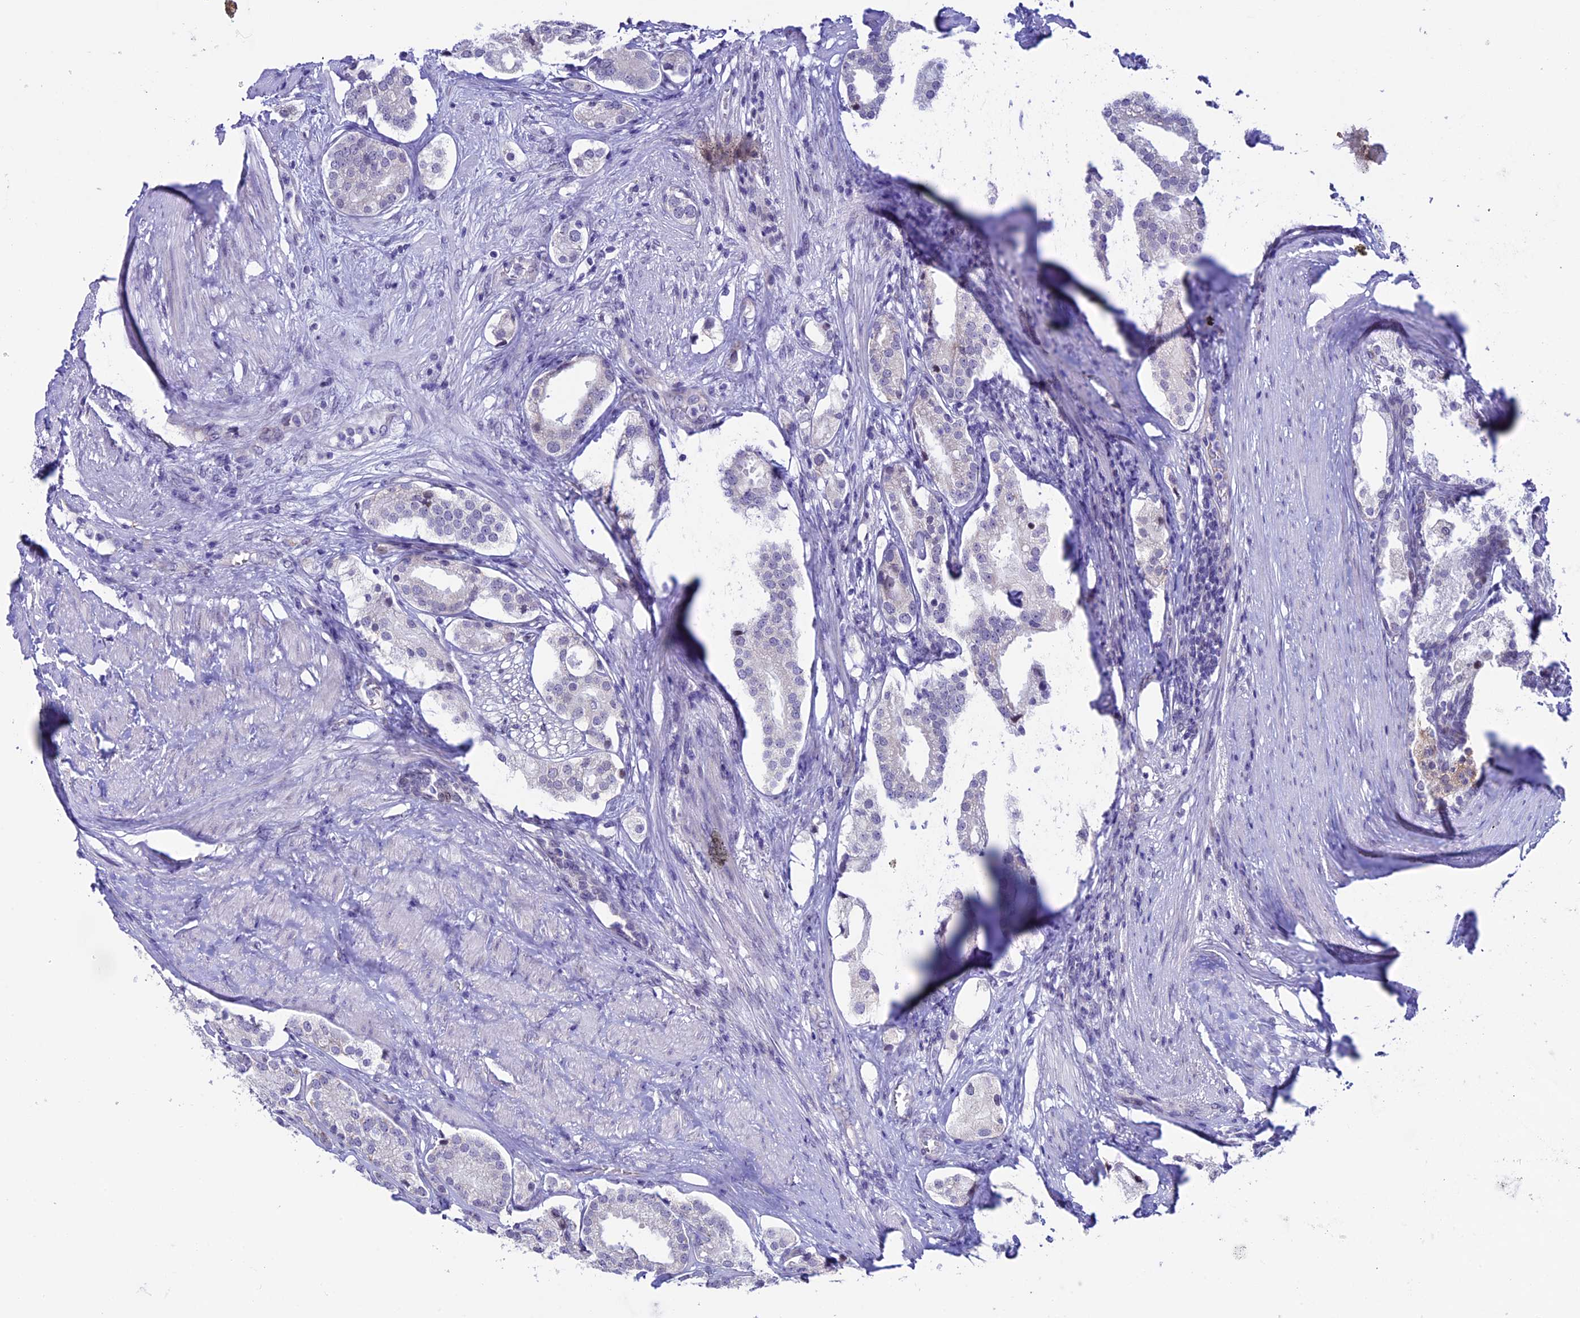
{"staining": {"intensity": "negative", "quantity": "none", "location": "none"}, "tissue": "prostate cancer", "cell_type": "Tumor cells", "image_type": "cancer", "snomed": [{"axis": "morphology", "description": "Adenocarcinoma, High grade"}, {"axis": "topography", "description": "Prostate"}], "caption": "Prostate cancer was stained to show a protein in brown. There is no significant staining in tumor cells.", "gene": "TMEM171", "patient": {"sex": "male", "age": 69}}